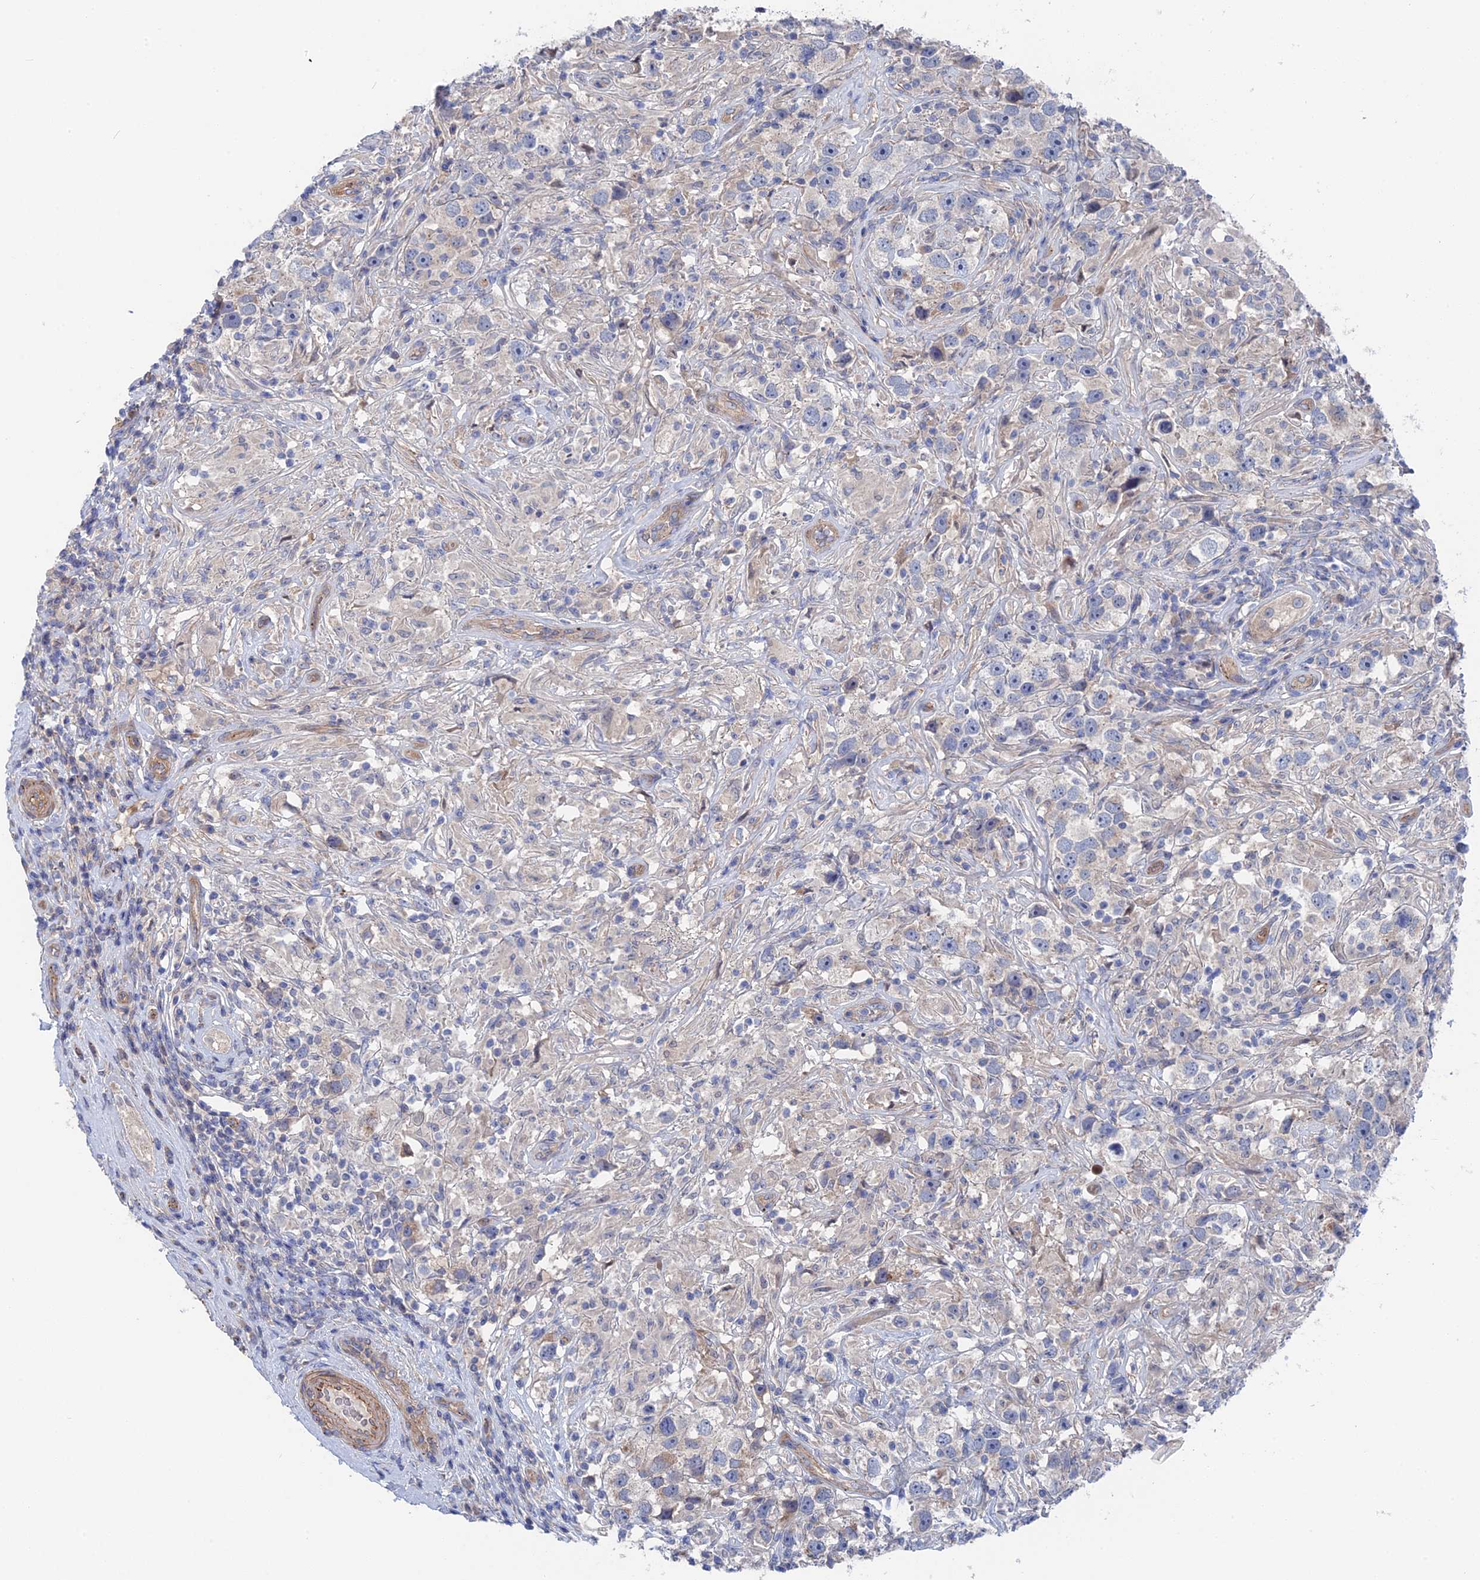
{"staining": {"intensity": "negative", "quantity": "none", "location": "none"}, "tissue": "testis cancer", "cell_type": "Tumor cells", "image_type": "cancer", "snomed": [{"axis": "morphology", "description": "Seminoma, NOS"}, {"axis": "topography", "description": "Testis"}], "caption": "This is a photomicrograph of immunohistochemistry (IHC) staining of testis cancer, which shows no expression in tumor cells. (DAB immunohistochemistry (IHC) visualized using brightfield microscopy, high magnification).", "gene": "MTHFSD", "patient": {"sex": "male", "age": 49}}